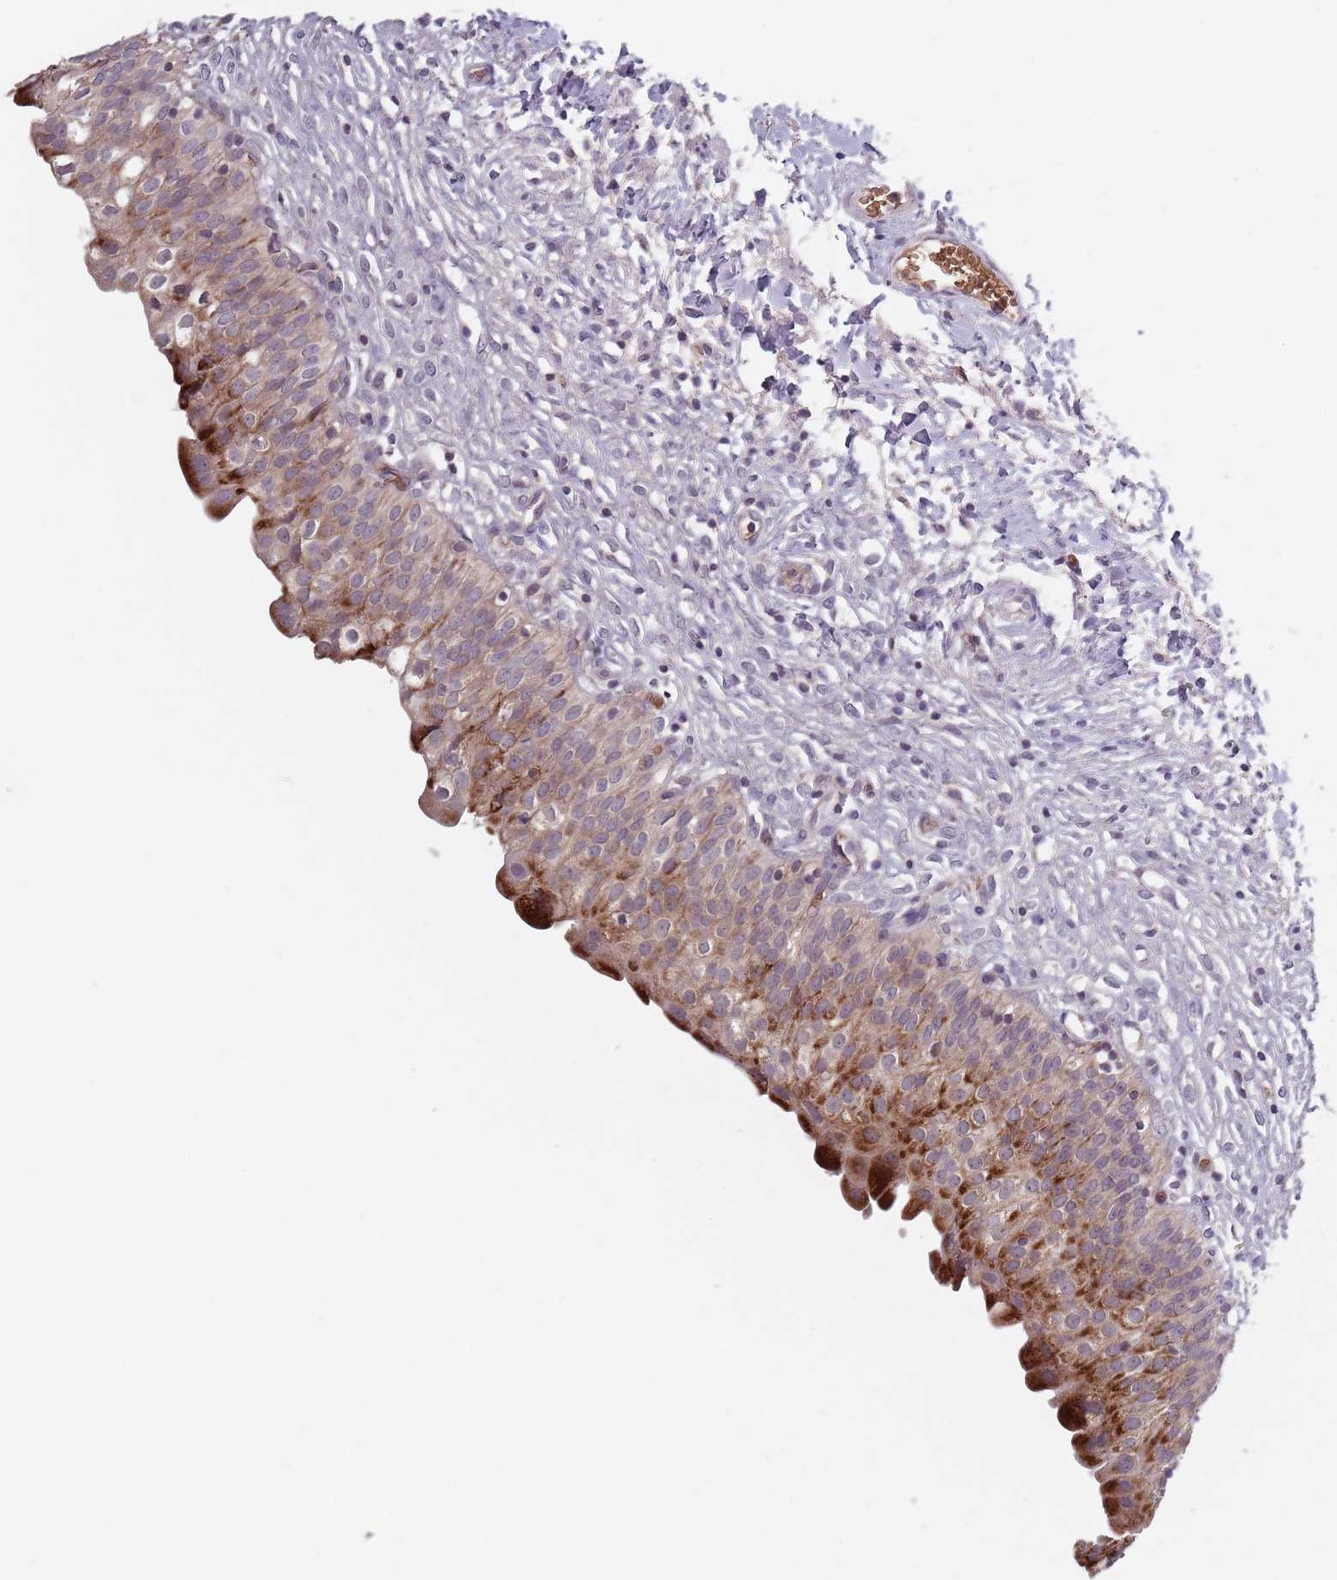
{"staining": {"intensity": "strong", "quantity": "<25%", "location": "cytoplasmic/membranous"}, "tissue": "urinary bladder", "cell_type": "Urothelial cells", "image_type": "normal", "snomed": [{"axis": "morphology", "description": "Normal tissue, NOS"}, {"axis": "topography", "description": "Urinary bladder"}], "caption": "Human urinary bladder stained for a protein (brown) shows strong cytoplasmic/membranous positive positivity in approximately <25% of urothelial cells.", "gene": "ASB13", "patient": {"sex": "male", "age": 55}}